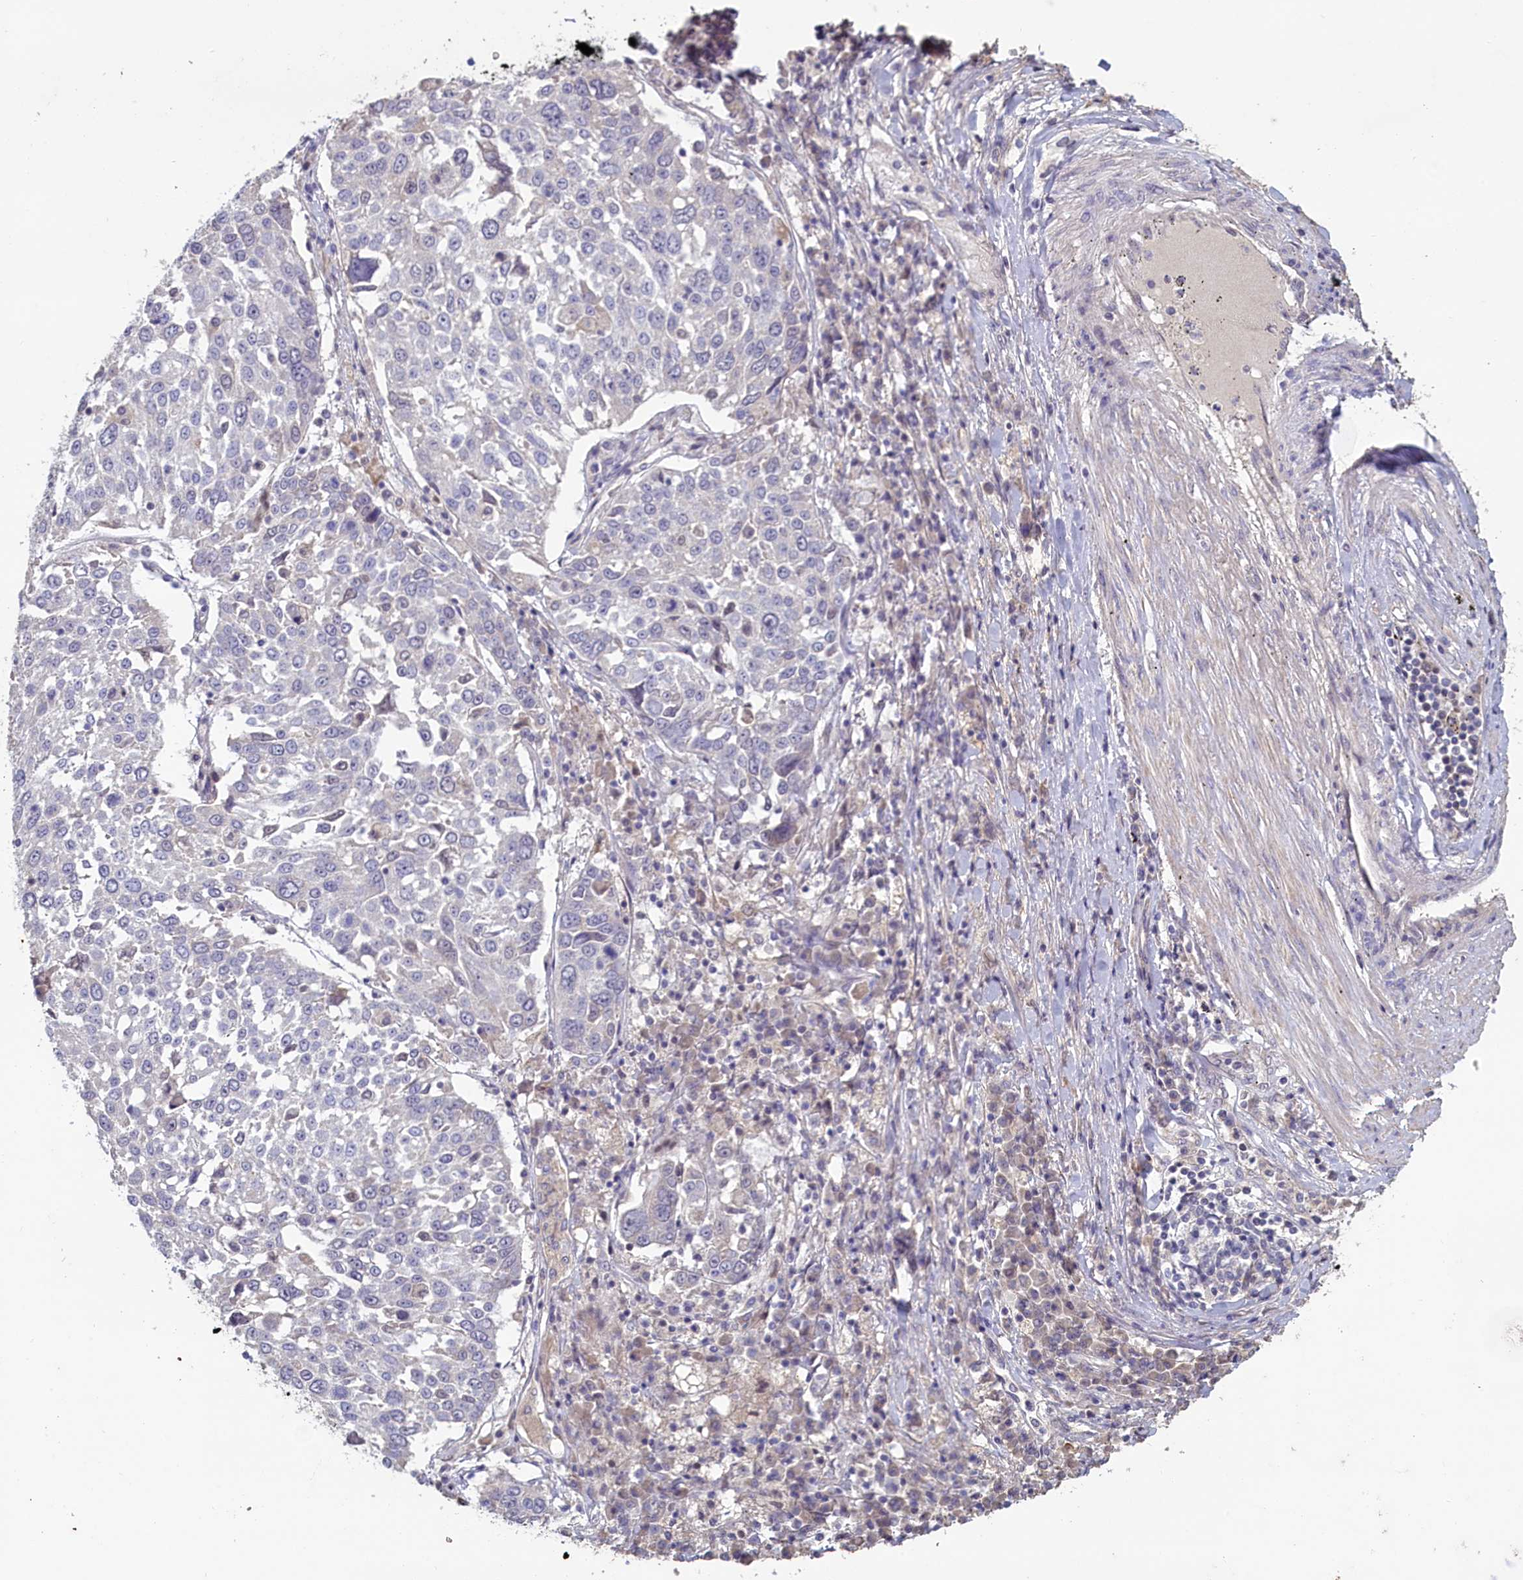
{"staining": {"intensity": "negative", "quantity": "none", "location": "none"}, "tissue": "lung cancer", "cell_type": "Tumor cells", "image_type": "cancer", "snomed": [{"axis": "morphology", "description": "Squamous cell carcinoma, NOS"}, {"axis": "topography", "description": "Lung"}], "caption": "IHC of lung cancer demonstrates no positivity in tumor cells.", "gene": "ATF7IP2", "patient": {"sex": "male", "age": 65}}